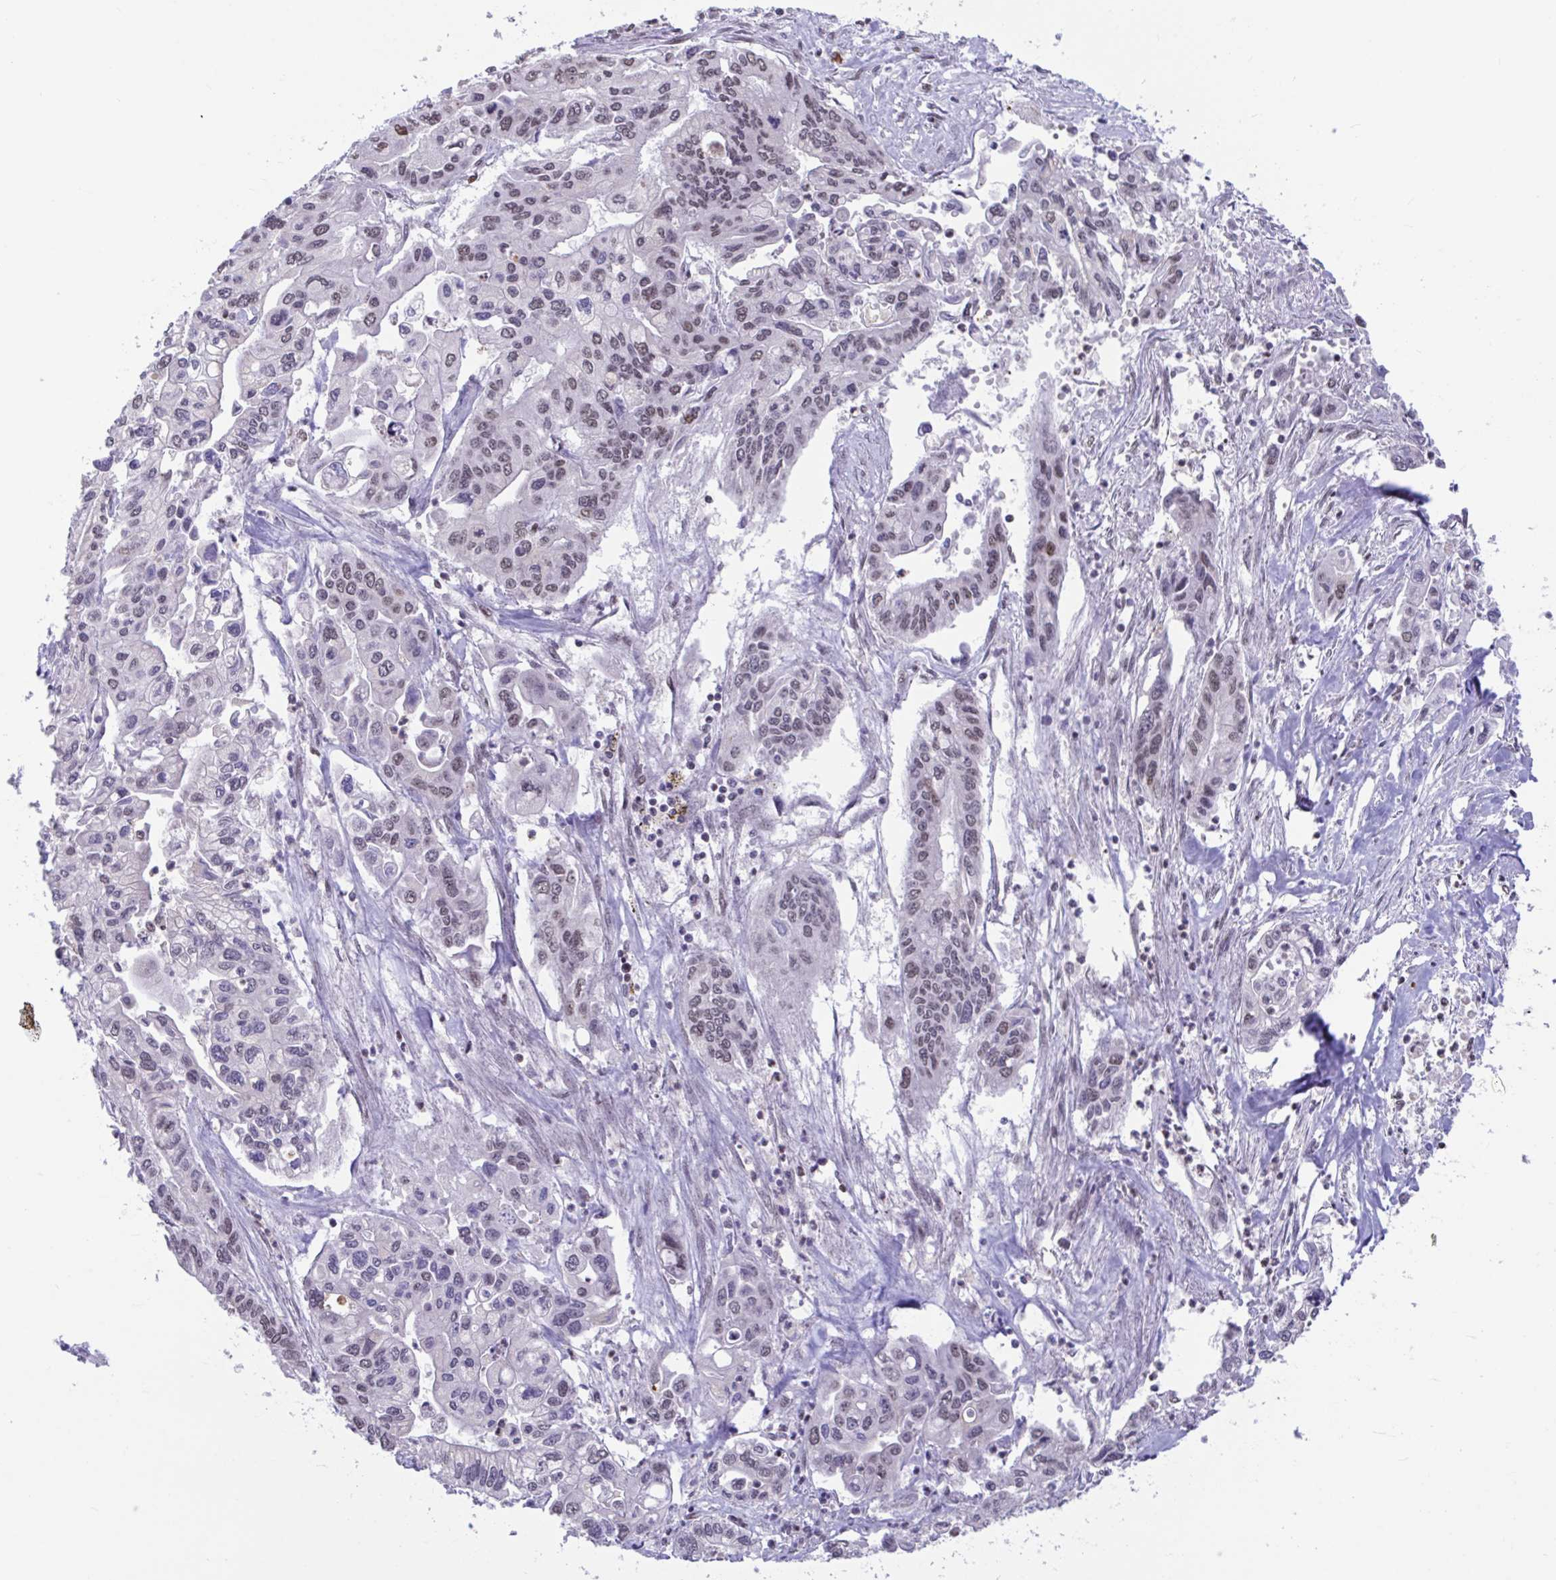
{"staining": {"intensity": "weak", "quantity": "<25%", "location": "nuclear"}, "tissue": "pancreatic cancer", "cell_type": "Tumor cells", "image_type": "cancer", "snomed": [{"axis": "morphology", "description": "Adenocarcinoma, NOS"}, {"axis": "topography", "description": "Pancreas"}], "caption": "This is a histopathology image of immunohistochemistry (IHC) staining of pancreatic cancer, which shows no staining in tumor cells. The staining is performed using DAB (3,3'-diaminobenzidine) brown chromogen with nuclei counter-stained in using hematoxylin.", "gene": "HNRNPDL", "patient": {"sex": "male", "age": 62}}